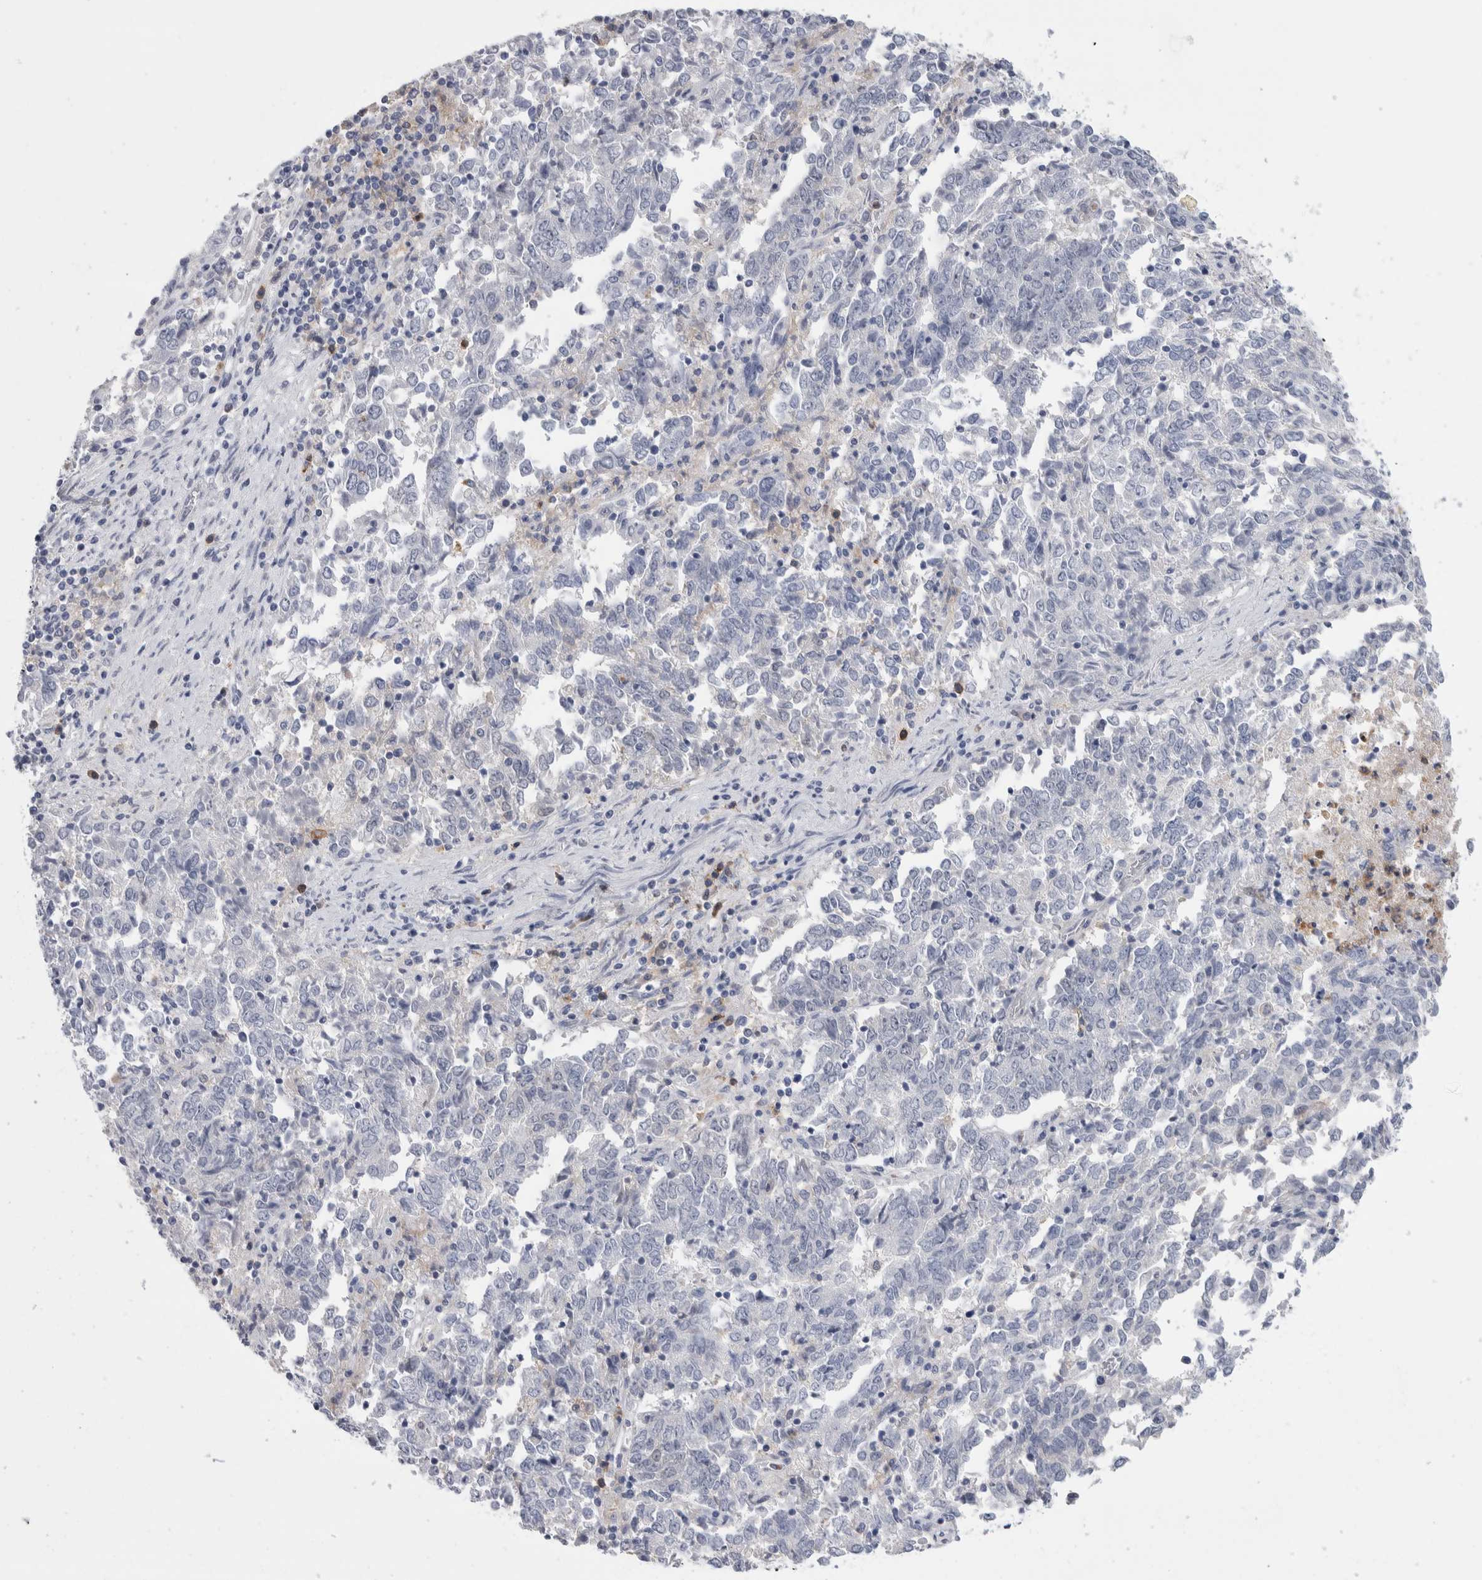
{"staining": {"intensity": "negative", "quantity": "none", "location": "none"}, "tissue": "endometrial cancer", "cell_type": "Tumor cells", "image_type": "cancer", "snomed": [{"axis": "morphology", "description": "Adenocarcinoma, NOS"}, {"axis": "topography", "description": "Endometrium"}], "caption": "Tumor cells show no significant protein expression in endometrial cancer. Nuclei are stained in blue.", "gene": "LURAP1L", "patient": {"sex": "female", "age": 80}}